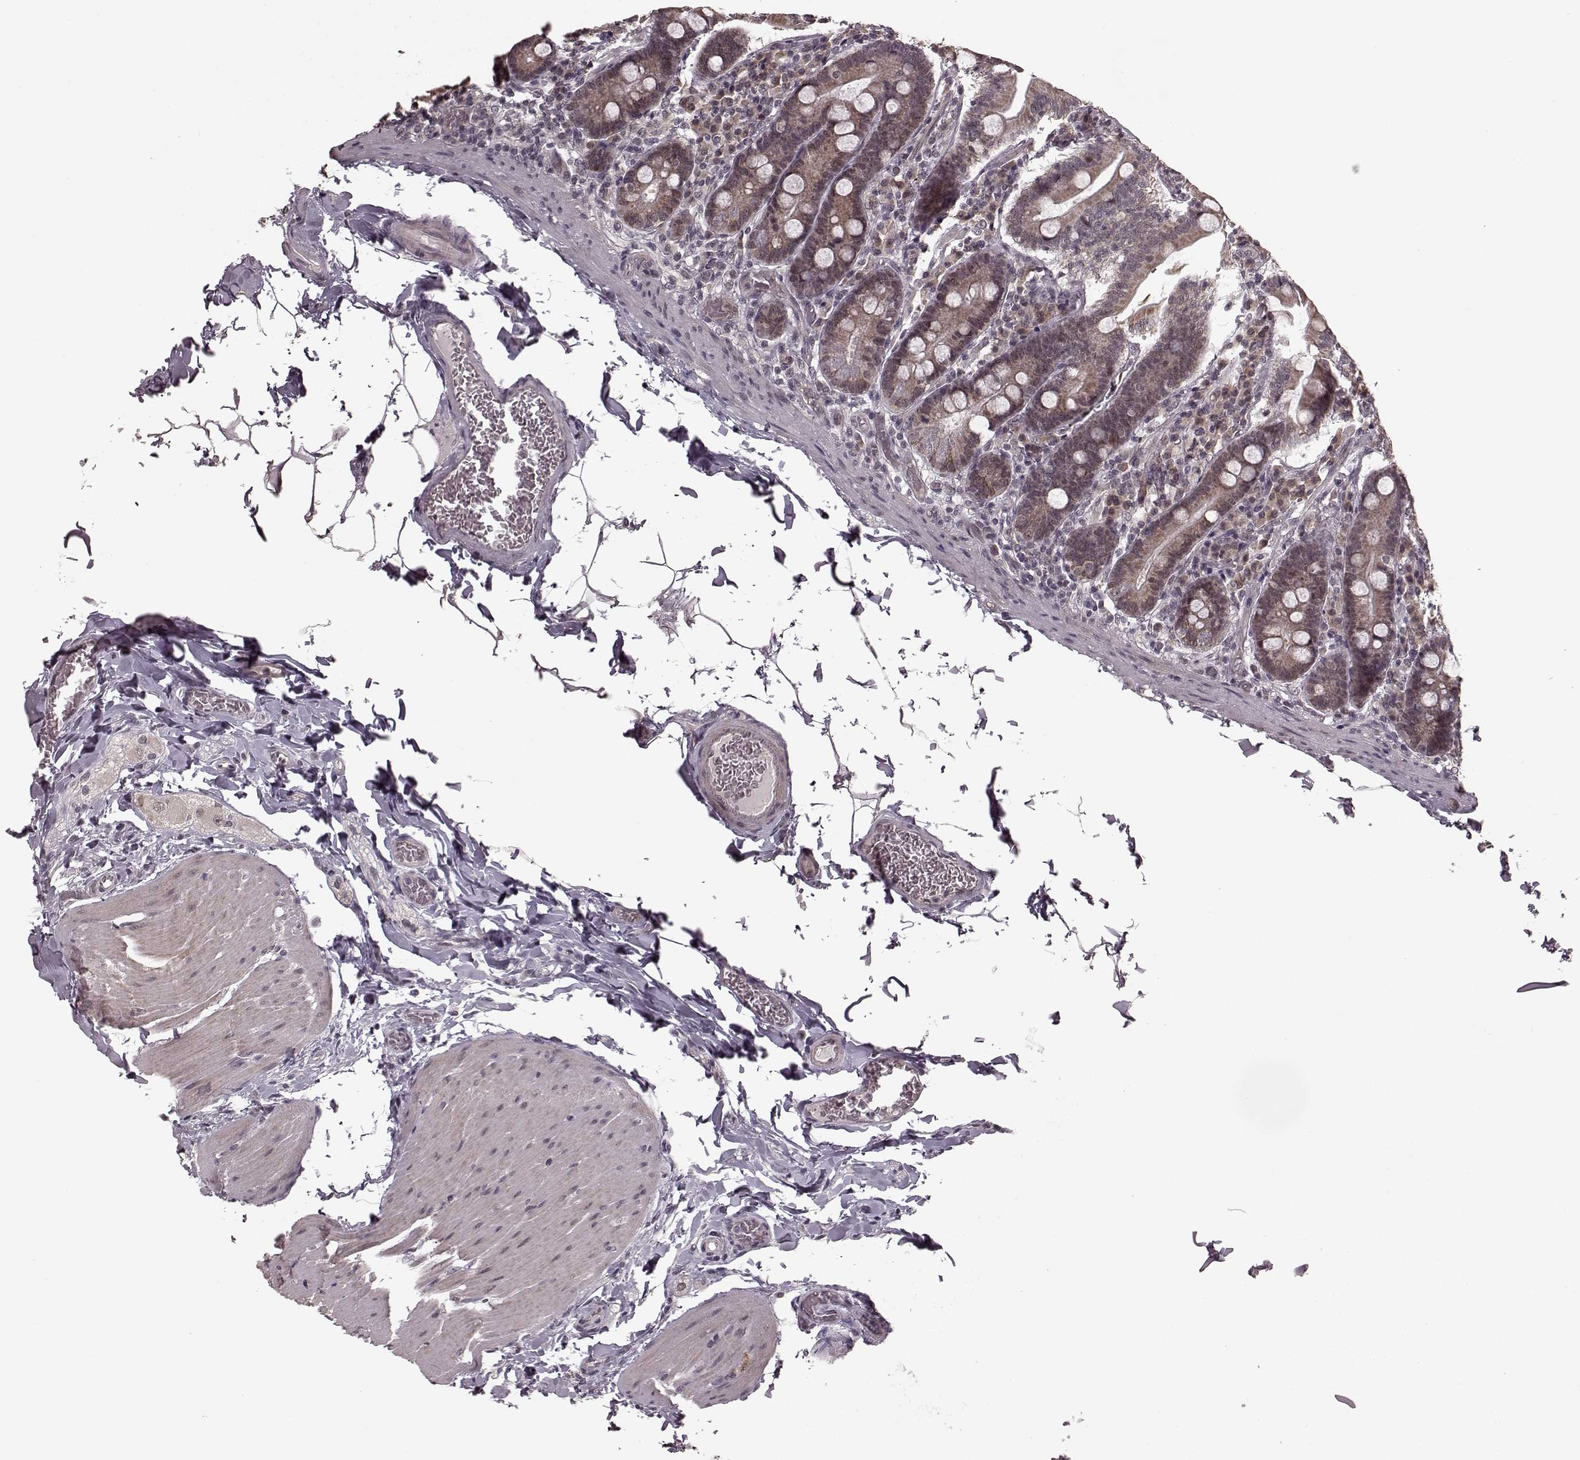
{"staining": {"intensity": "weak", "quantity": ">75%", "location": "cytoplasmic/membranous"}, "tissue": "small intestine", "cell_type": "Glandular cells", "image_type": "normal", "snomed": [{"axis": "morphology", "description": "Normal tissue, NOS"}, {"axis": "topography", "description": "Small intestine"}], "caption": "A photomicrograph showing weak cytoplasmic/membranous expression in about >75% of glandular cells in normal small intestine, as visualized by brown immunohistochemical staining.", "gene": "PLCB4", "patient": {"sex": "male", "age": 37}}